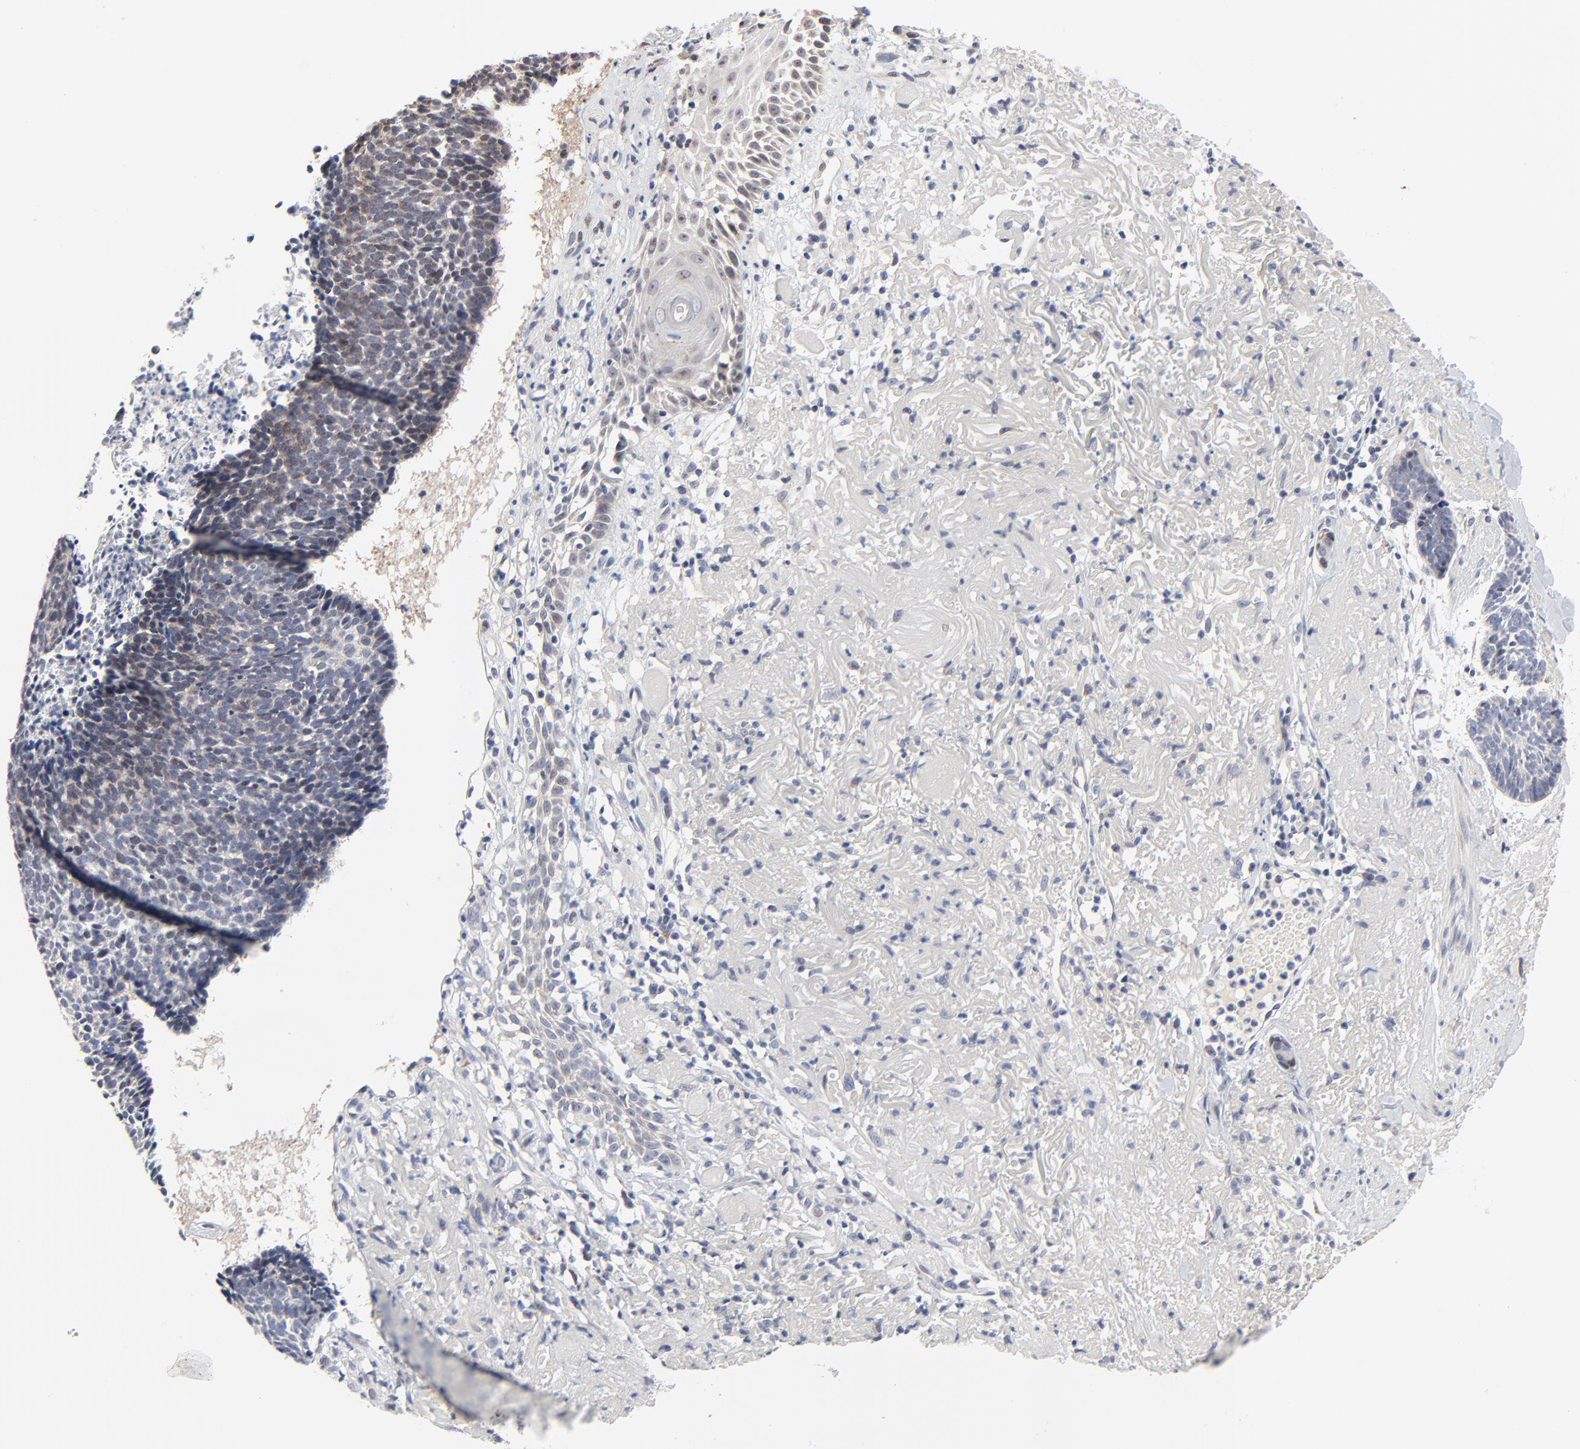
{"staining": {"intensity": "negative", "quantity": "none", "location": "none"}, "tissue": "skin cancer", "cell_type": "Tumor cells", "image_type": "cancer", "snomed": [{"axis": "morphology", "description": "Basal cell carcinoma"}, {"axis": "topography", "description": "Skin"}], "caption": "A high-resolution image shows IHC staining of skin basal cell carcinoma, which shows no significant expression in tumor cells.", "gene": "NLGN3", "patient": {"sex": "female", "age": 87}}